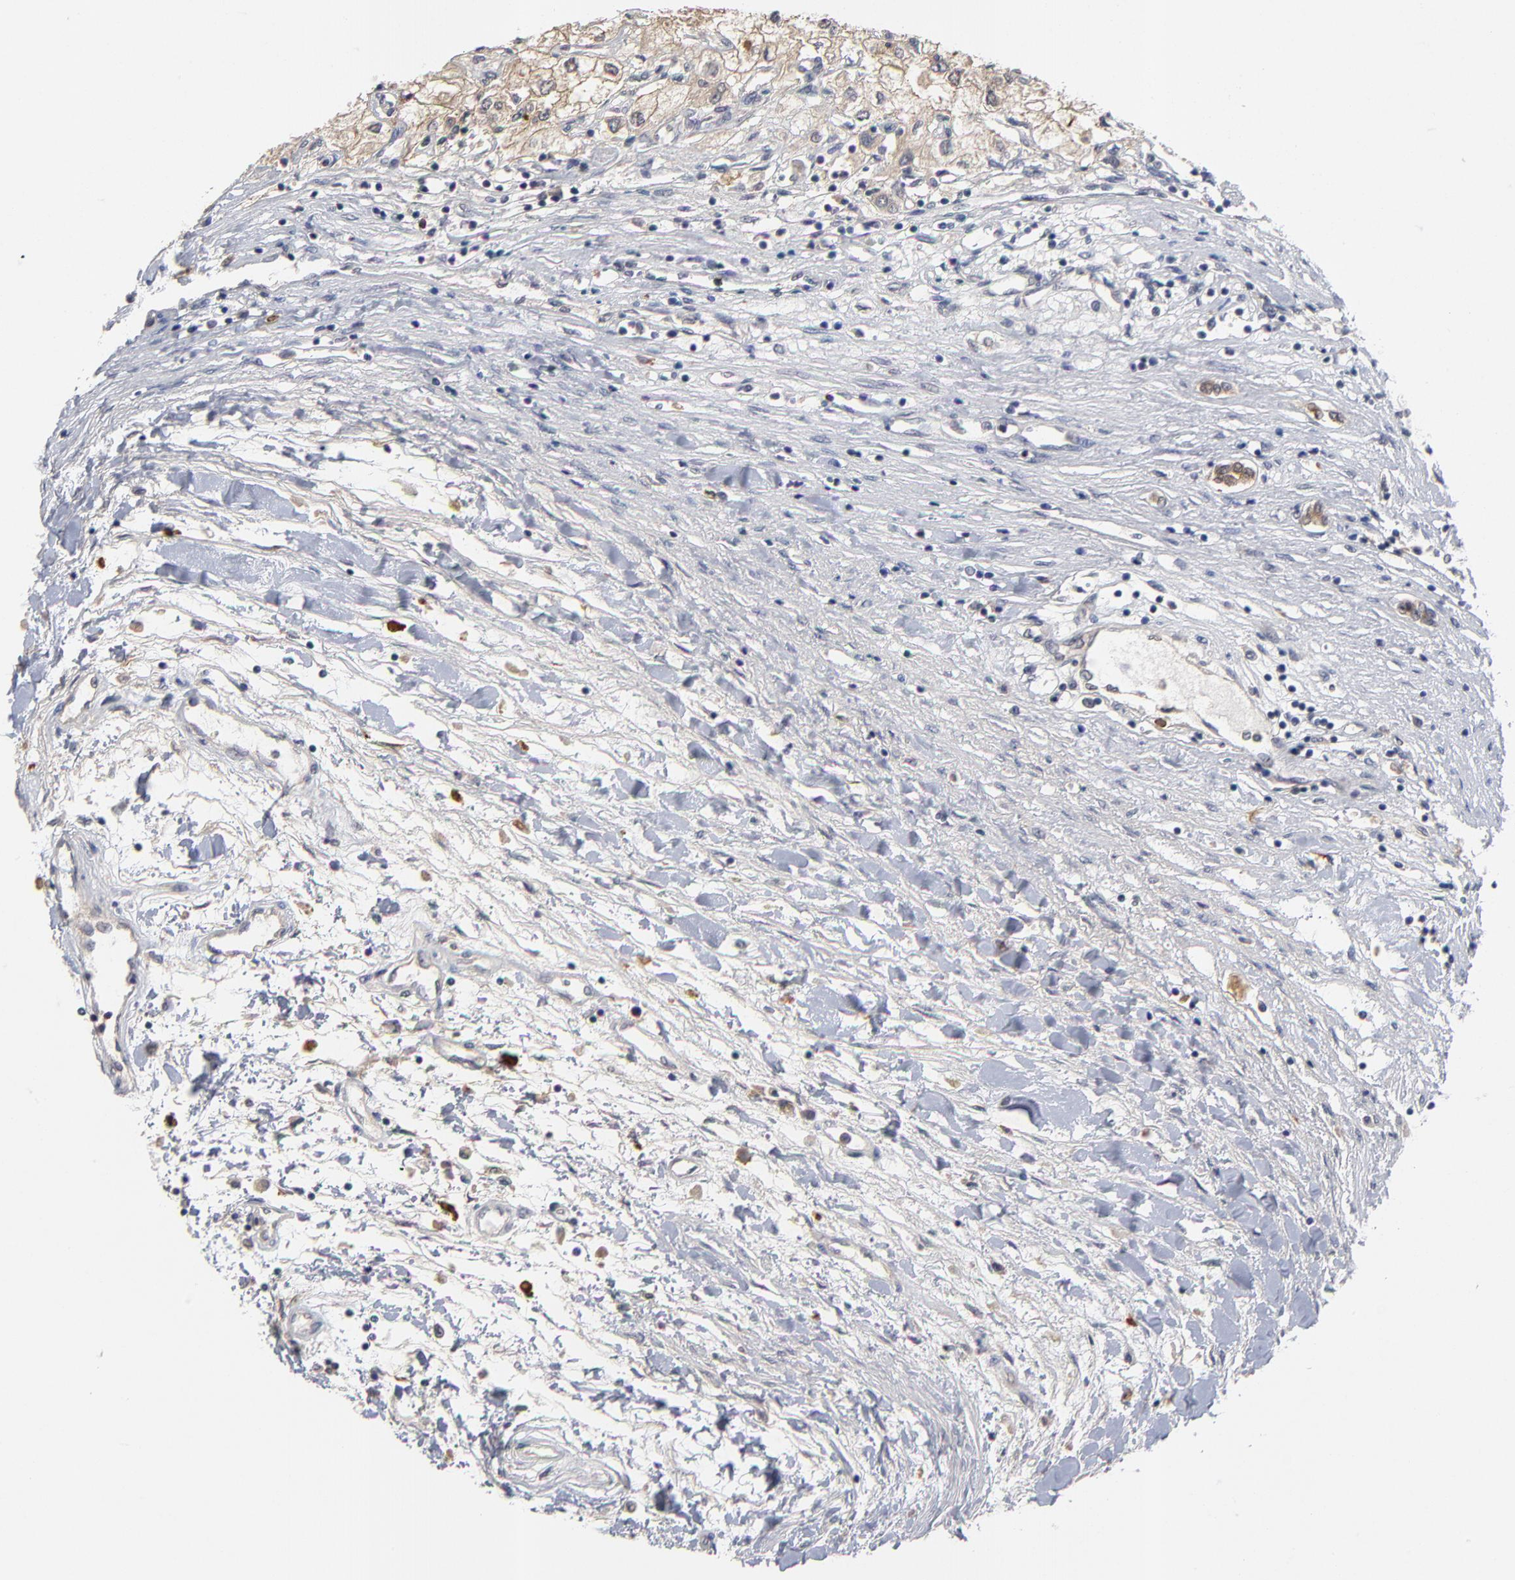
{"staining": {"intensity": "moderate", "quantity": ">75%", "location": "cytoplasmic/membranous"}, "tissue": "renal cancer", "cell_type": "Tumor cells", "image_type": "cancer", "snomed": [{"axis": "morphology", "description": "Adenocarcinoma, NOS"}, {"axis": "topography", "description": "Kidney"}], "caption": "IHC (DAB (3,3'-diaminobenzidine)) staining of renal cancer (adenocarcinoma) shows moderate cytoplasmic/membranous protein staining in approximately >75% of tumor cells.", "gene": "WSB1", "patient": {"sex": "male", "age": 57}}